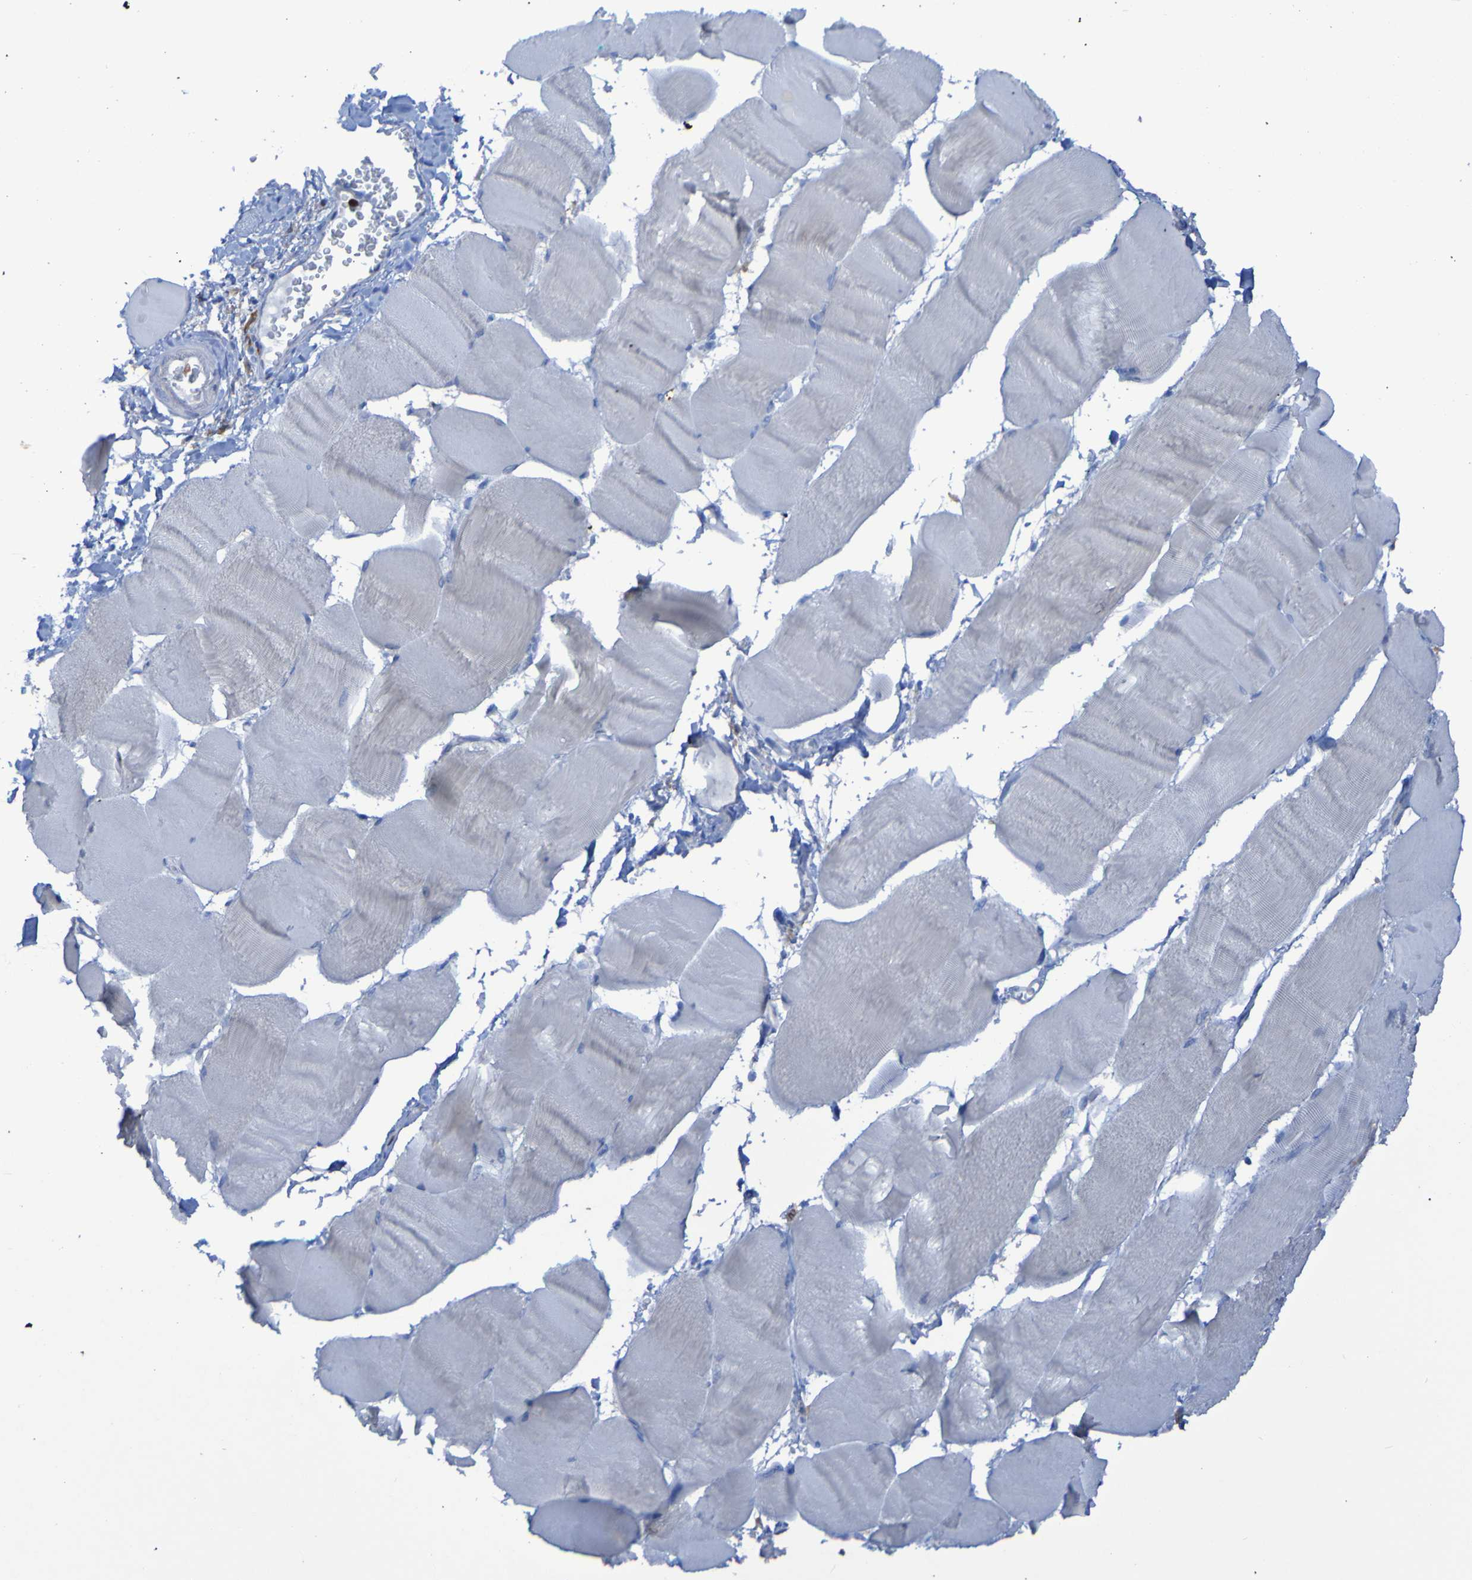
{"staining": {"intensity": "negative", "quantity": "none", "location": "none"}, "tissue": "skeletal muscle", "cell_type": "Myocytes", "image_type": "normal", "snomed": [{"axis": "morphology", "description": "Normal tissue, NOS"}, {"axis": "morphology", "description": "Squamous cell carcinoma, NOS"}, {"axis": "topography", "description": "Skeletal muscle"}], "caption": "Immunohistochemical staining of benign human skeletal muscle shows no significant staining in myocytes. (DAB immunohistochemistry visualized using brightfield microscopy, high magnification).", "gene": "MPPE1", "patient": {"sex": "male", "age": 51}}